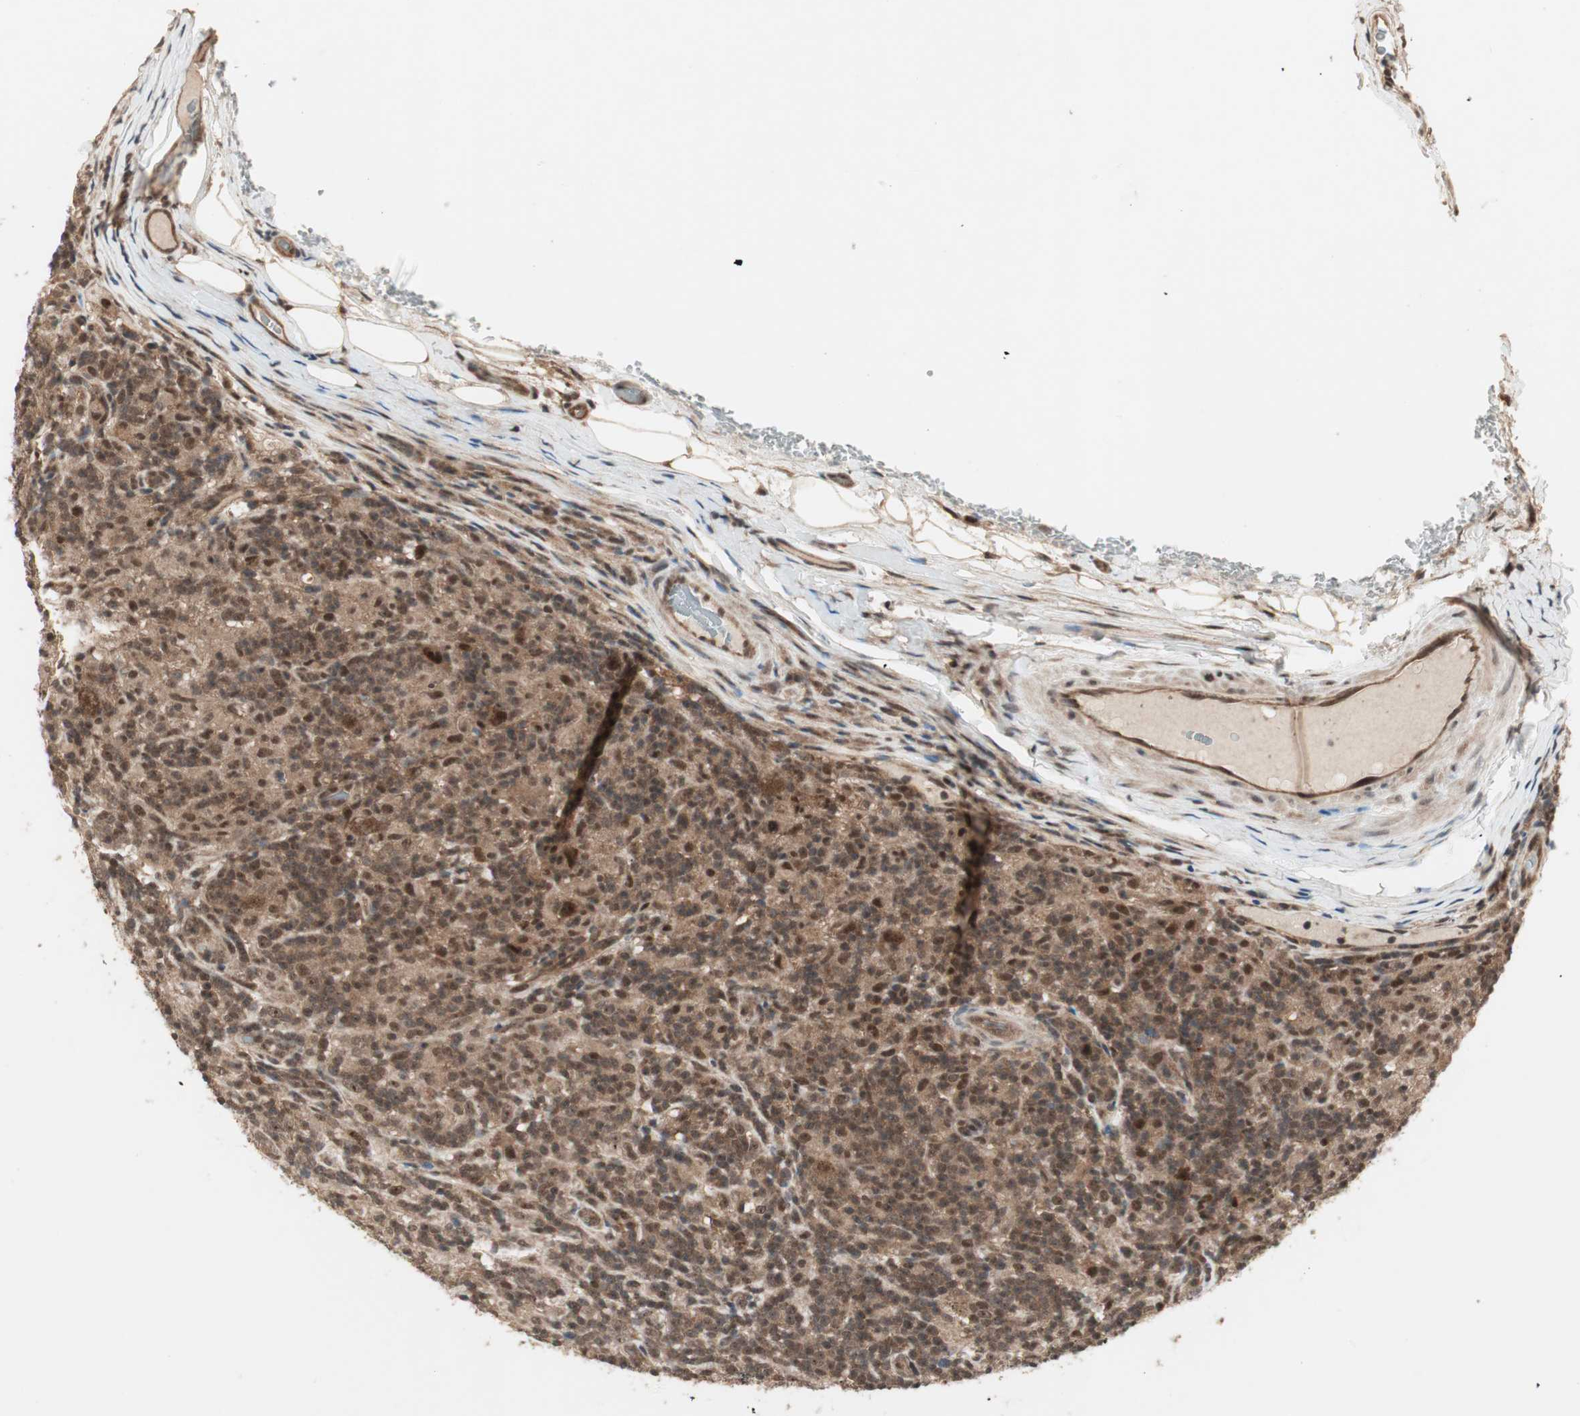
{"staining": {"intensity": "strong", "quantity": ">75%", "location": "cytoplasmic/membranous,nuclear"}, "tissue": "lymphoma", "cell_type": "Tumor cells", "image_type": "cancer", "snomed": [{"axis": "morphology", "description": "Hodgkin's disease, NOS"}, {"axis": "topography", "description": "Lymph node"}], "caption": "Protein expression analysis of human lymphoma reveals strong cytoplasmic/membranous and nuclear staining in about >75% of tumor cells. The protein is stained brown, and the nuclei are stained in blue (DAB (3,3'-diaminobenzidine) IHC with brightfield microscopy, high magnification).", "gene": "CSNK2B", "patient": {"sex": "male", "age": 70}}